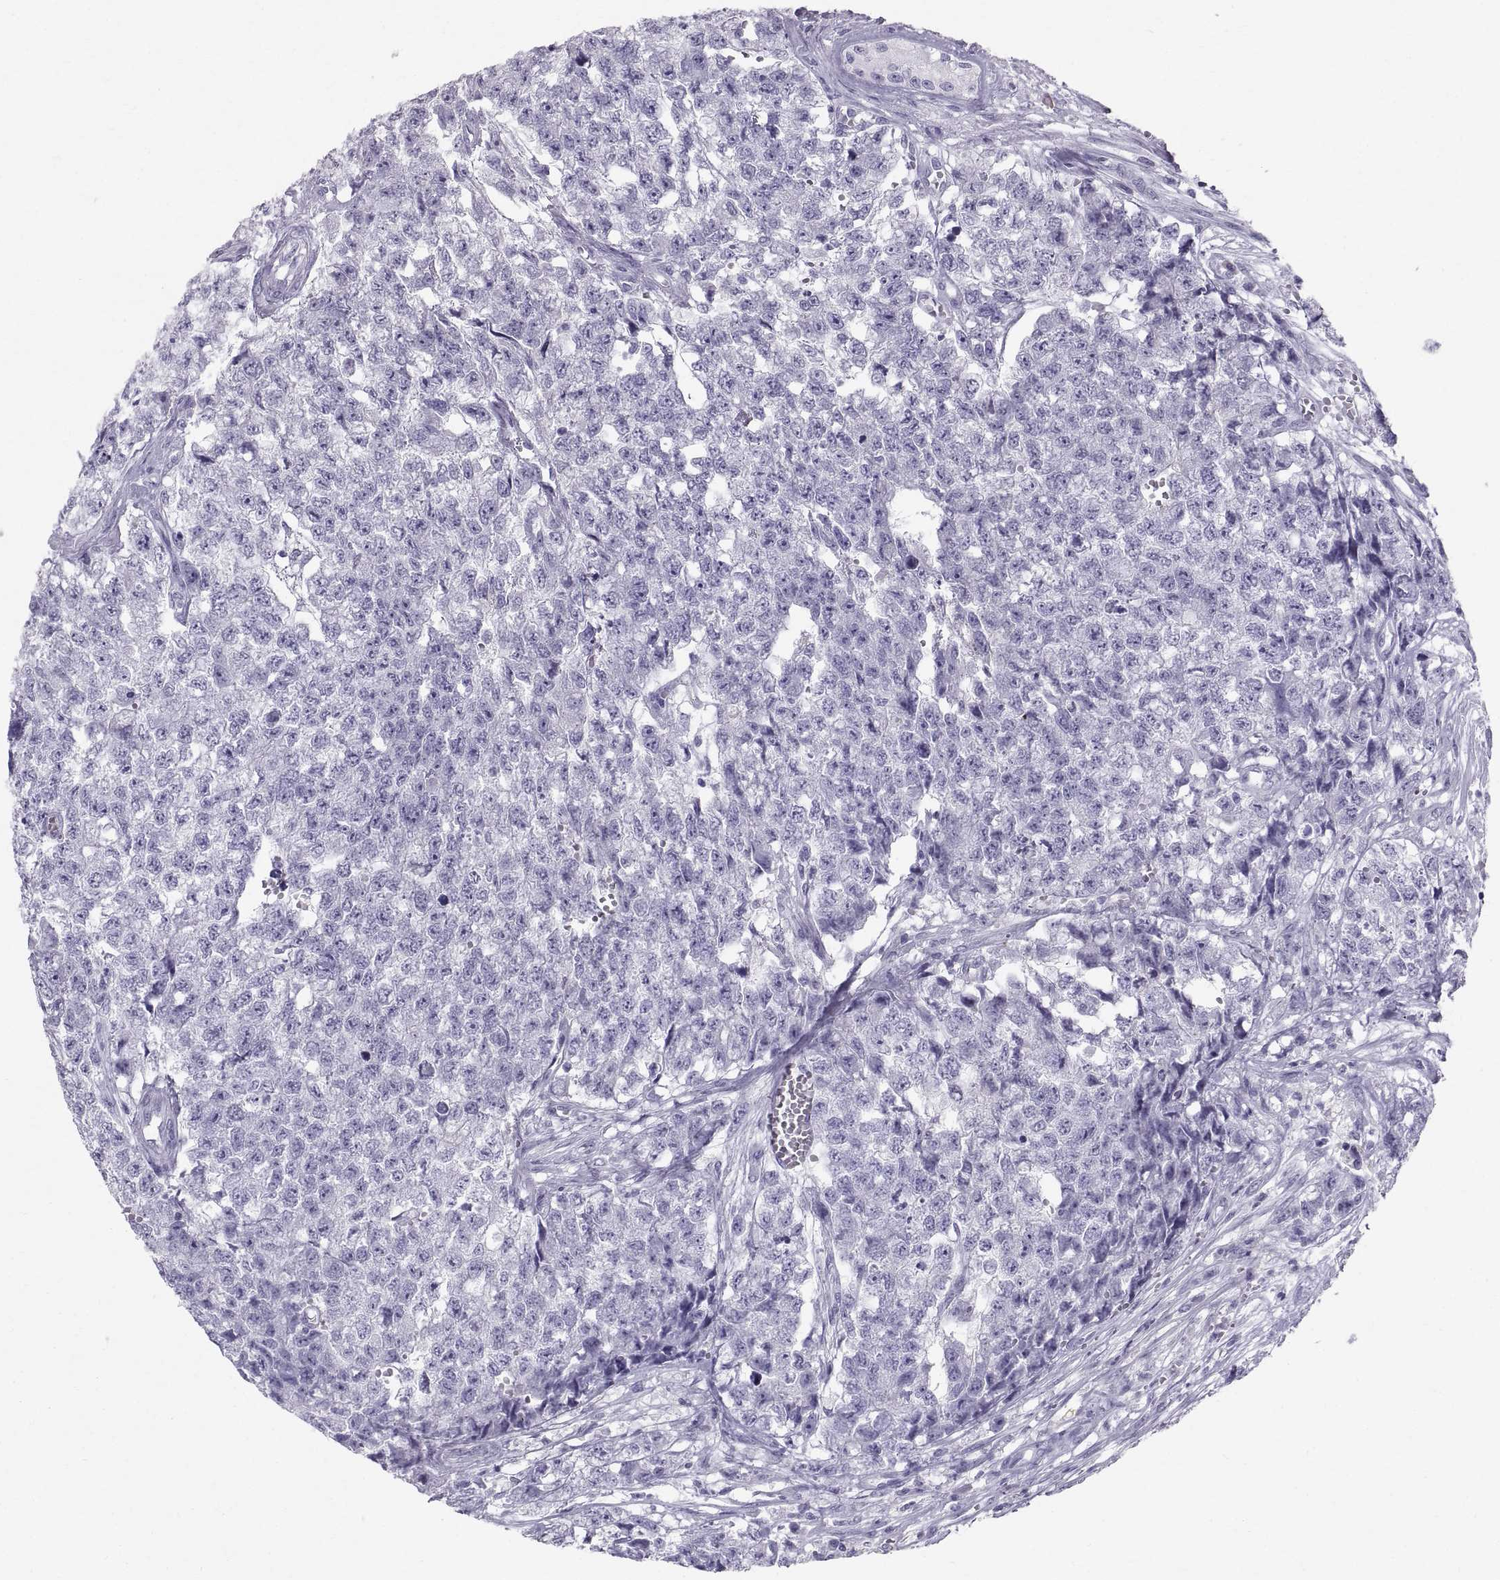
{"staining": {"intensity": "negative", "quantity": "none", "location": "none"}, "tissue": "testis cancer", "cell_type": "Tumor cells", "image_type": "cancer", "snomed": [{"axis": "morphology", "description": "Seminoma, NOS"}, {"axis": "morphology", "description": "Carcinoma, Embryonal, NOS"}, {"axis": "topography", "description": "Testis"}], "caption": "Tumor cells show no significant protein staining in testis cancer.", "gene": "SLC22A6", "patient": {"sex": "male", "age": 22}}